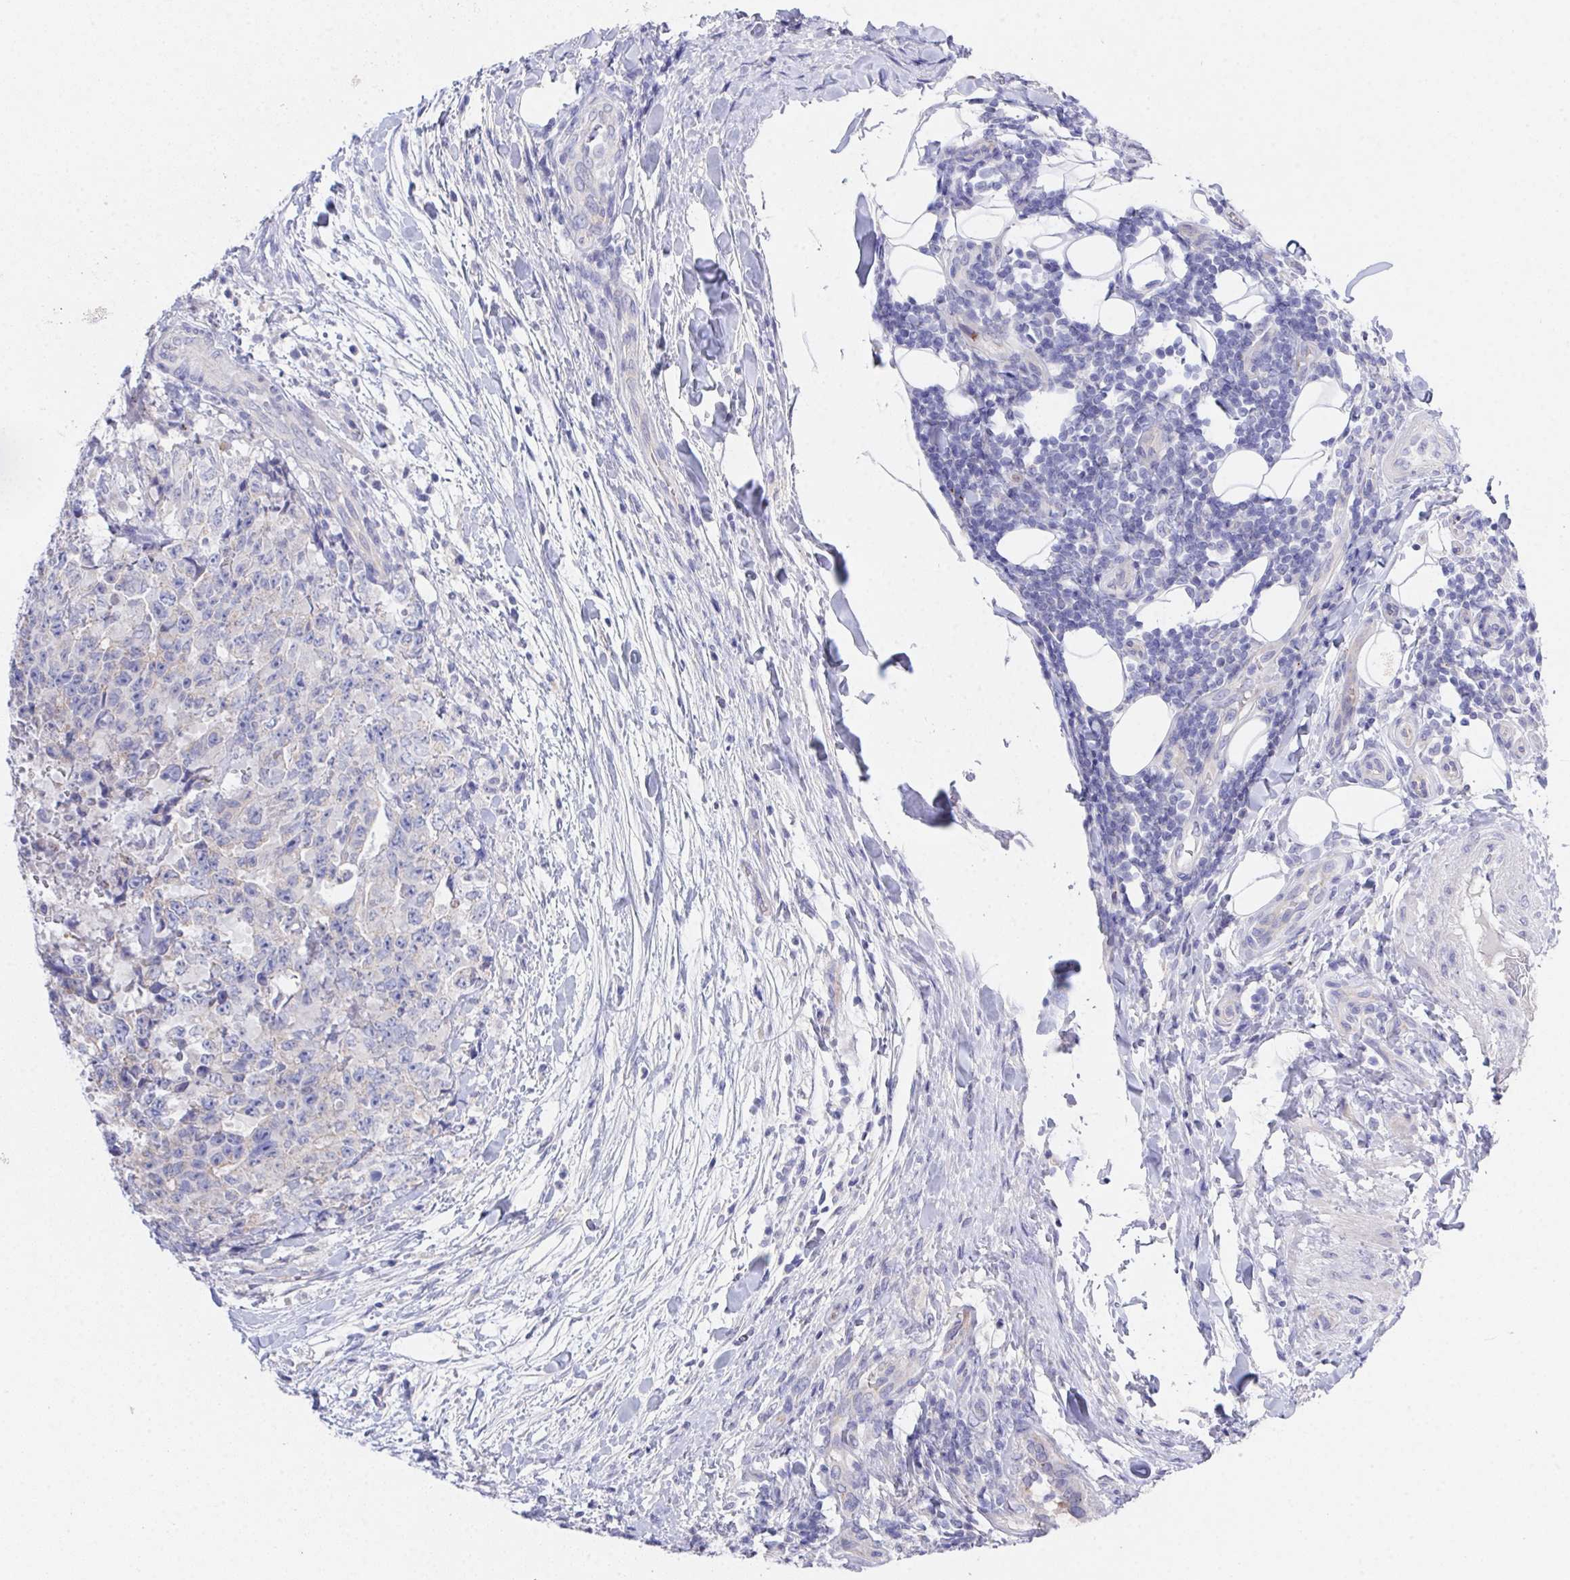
{"staining": {"intensity": "negative", "quantity": "none", "location": "none"}, "tissue": "testis cancer", "cell_type": "Tumor cells", "image_type": "cancer", "snomed": [{"axis": "morphology", "description": "Carcinoma, Embryonal, NOS"}, {"axis": "topography", "description": "Testis"}], "caption": "IHC image of neoplastic tissue: human testis cancer (embryonal carcinoma) stained with DAB demonstrates no significant protein positivity in tumor cells. Brightfield microscopy of immunohistochemistry (IHC) stained with DAB (brown) and hematoxylin (blue), captured at high magnification.", "gene": "PRG3", "patient": {"sex": "male", "age": 24}}